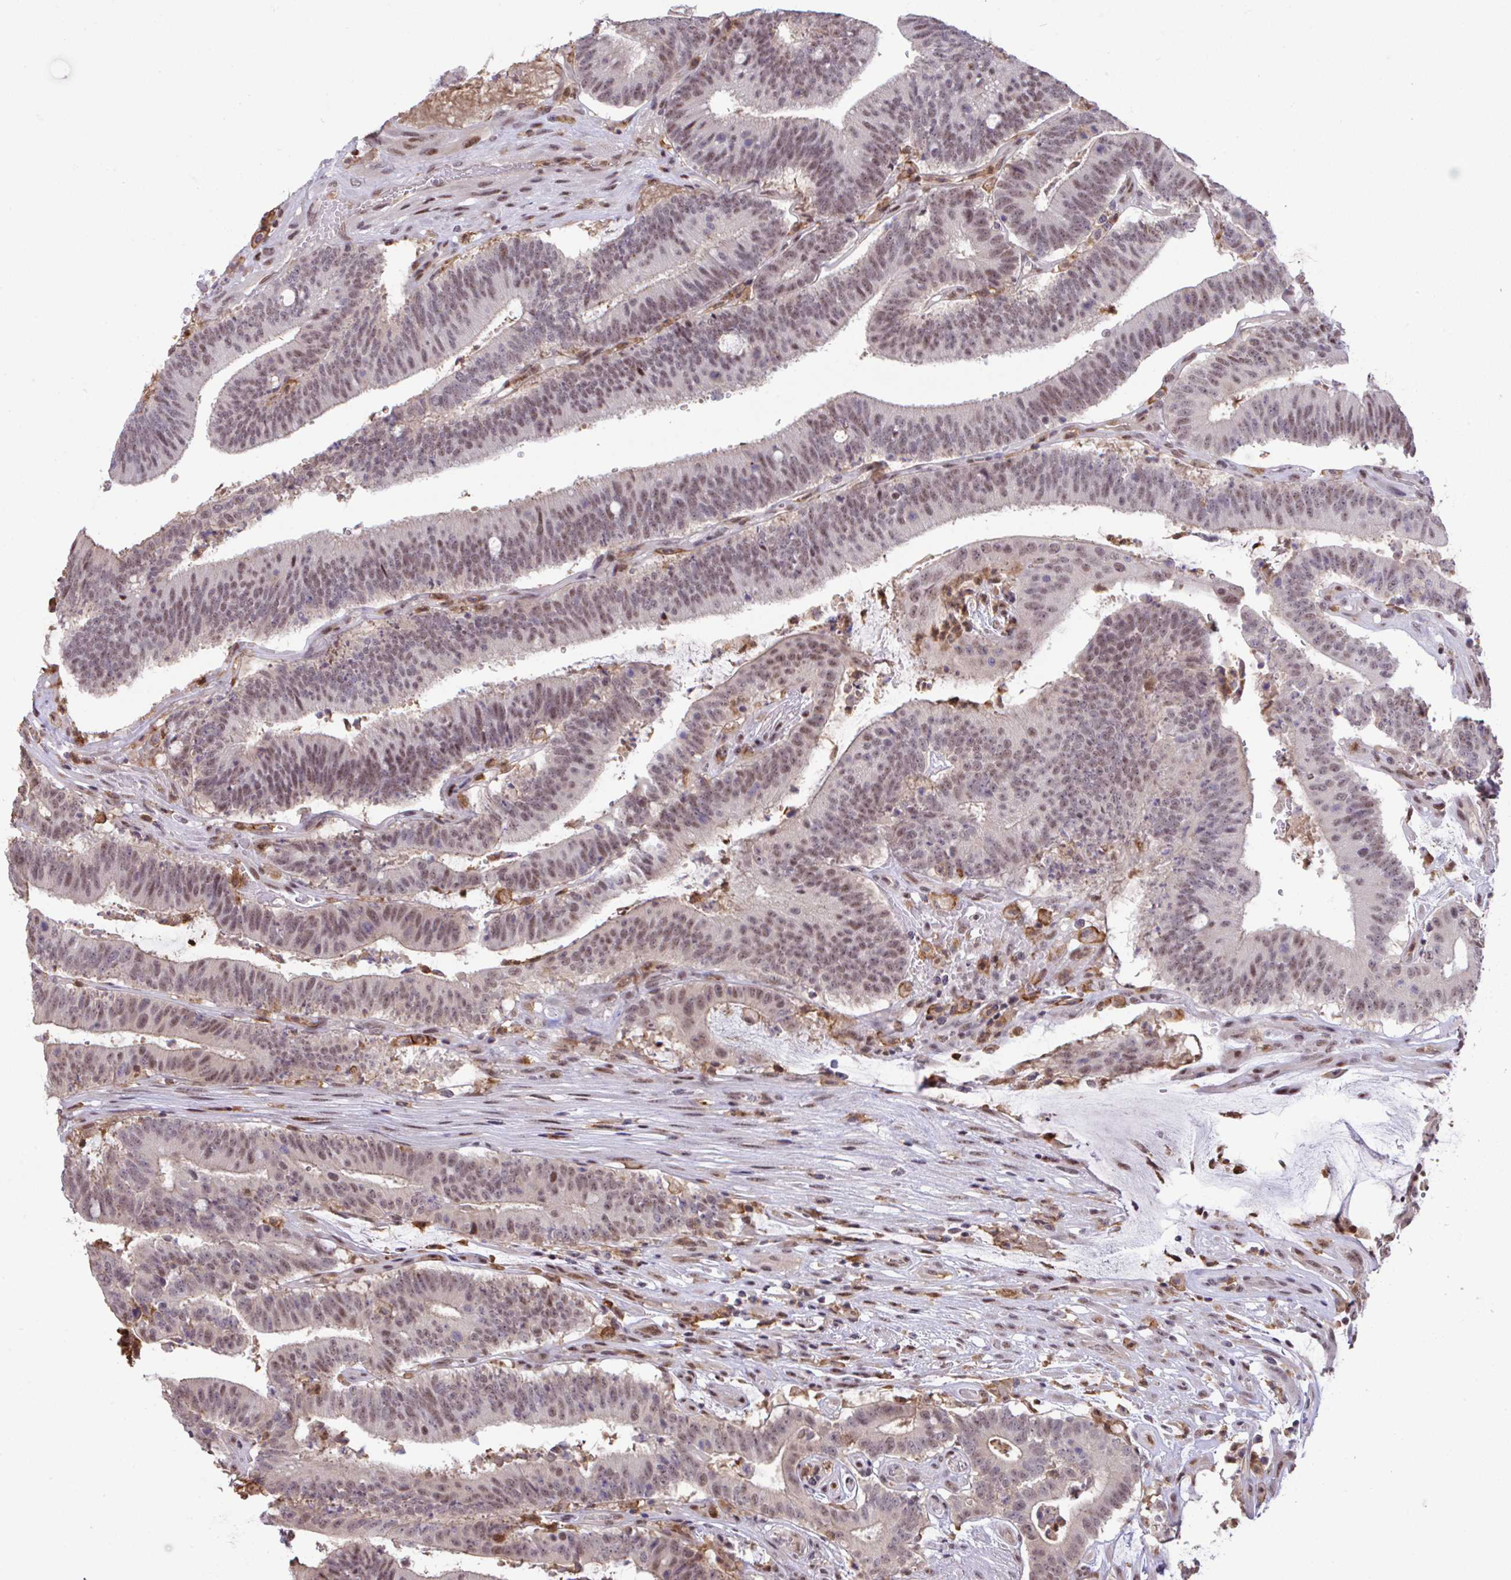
{"staining": {"intensity": "moderate", "quantity": ">75%", "location": "nuclear"}, "tissue": "colorectal cancer", "cell_type": "Tumor cells", "image_type": "cancer", "snomed": [{"axis": "morphology", "description": "Adenocarcinoma, NOS"}, {"axis": "topography", "description": "Colon"}], "caption": "Colorectal cancer (adenocarcinoma) tissue demonstrates moderate nuclear expression in approximately >75% of tumor cells, visualized by immunohistochemistry. The staining is performed using DAB (3,3'-diaminobenzidine) brown chromogen to label protein expression. The nuclei are counter-stained blue using hematoxylin.", "gene": "OR6K3", "patient": {"sex": "female", "age": 43}}